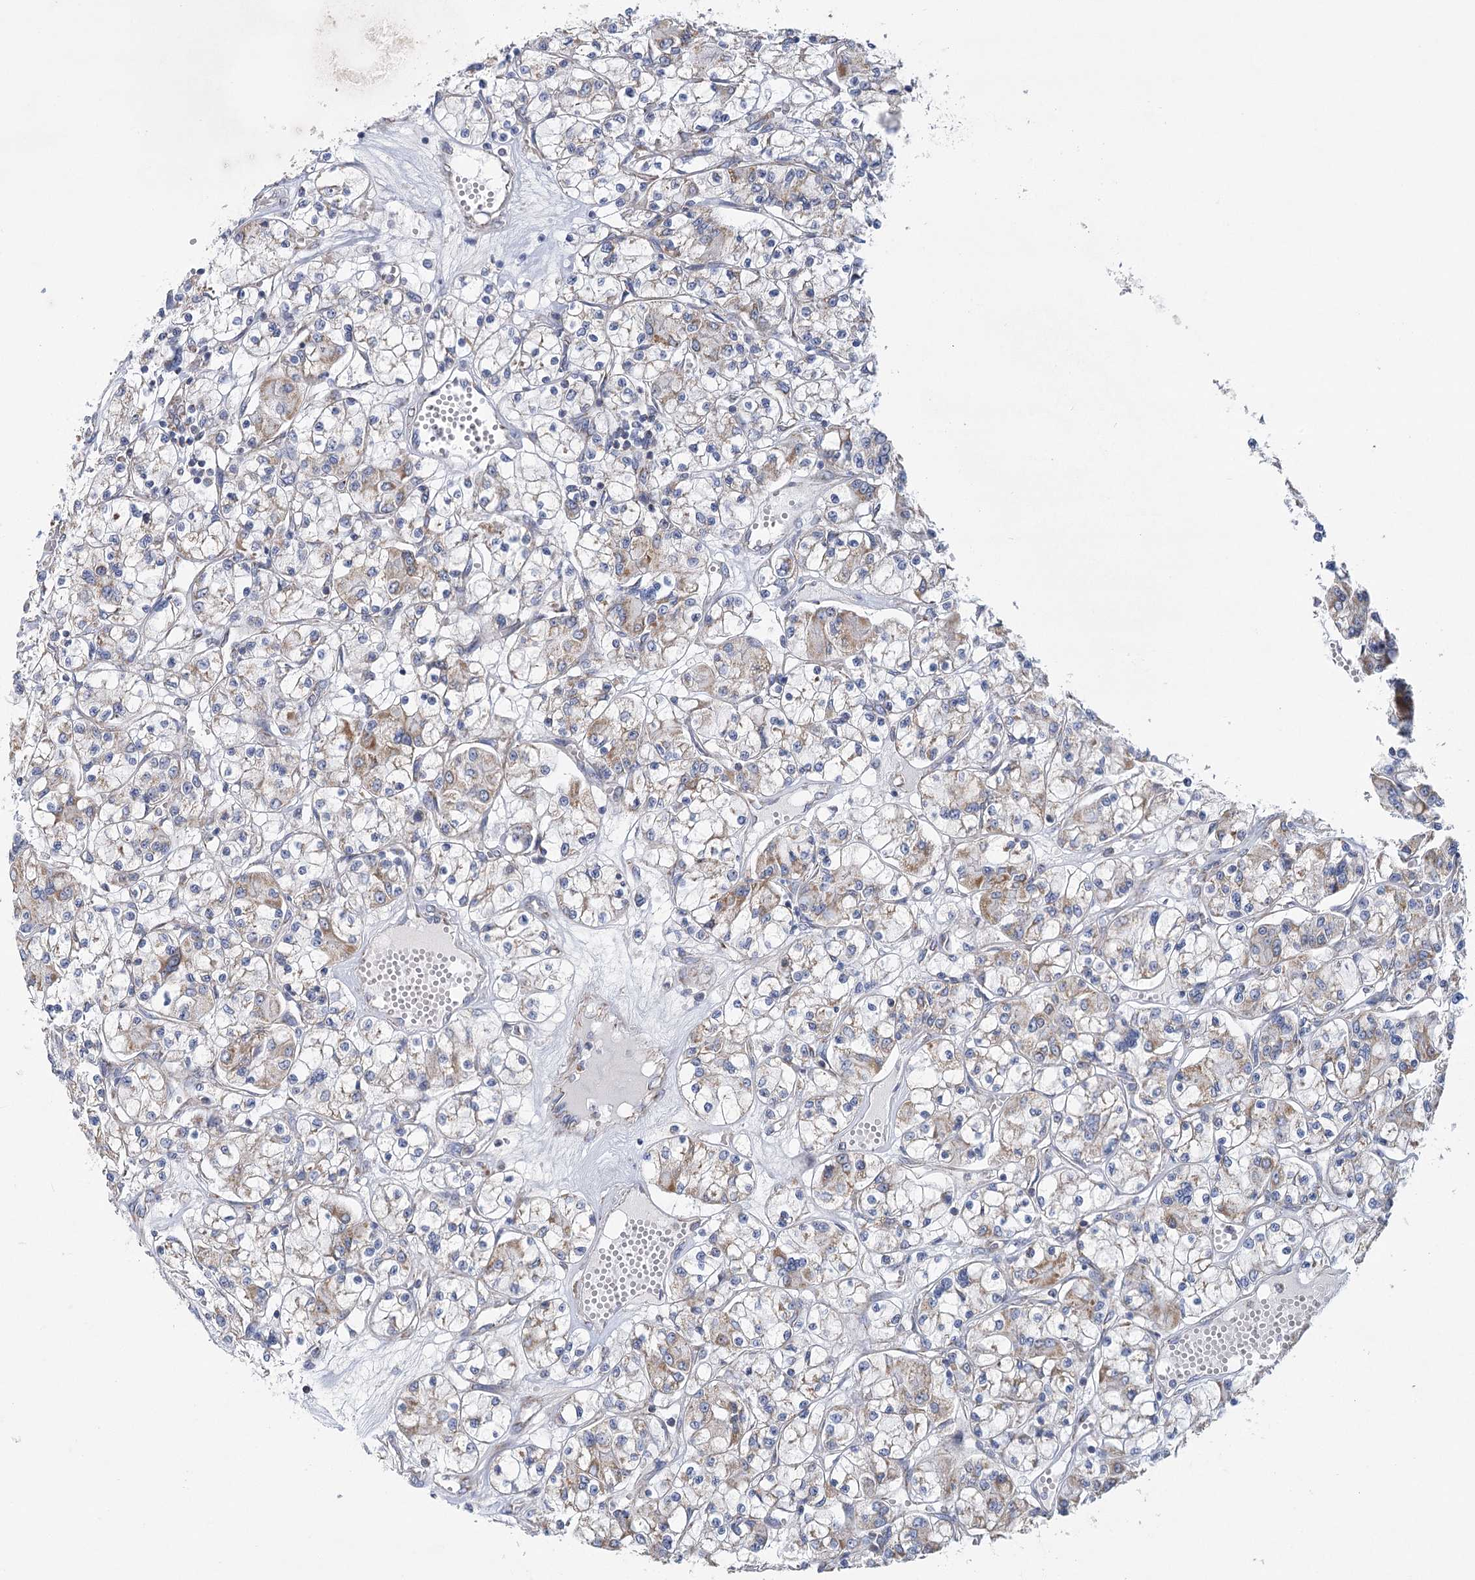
{"staining": {"intensity": "weak", "quantity": "<25%", "location": "cytoplasmic/membranous"}, "tissue": "renal cancer", "cell_type": "Tumor cells", "image_type": "cancer", "snomed": [{"axis": "morphology", "description": "Adenocarcinoma, NOS"}, {"axis": "topography", "description": "Kidney"}], "caption": "Renal adenocarcinoma was stained to show a protein in brown. There is no significant positivity in tumor cells.", "gene": "SNX7", "patient": {"sex": "female", "age": 59}}